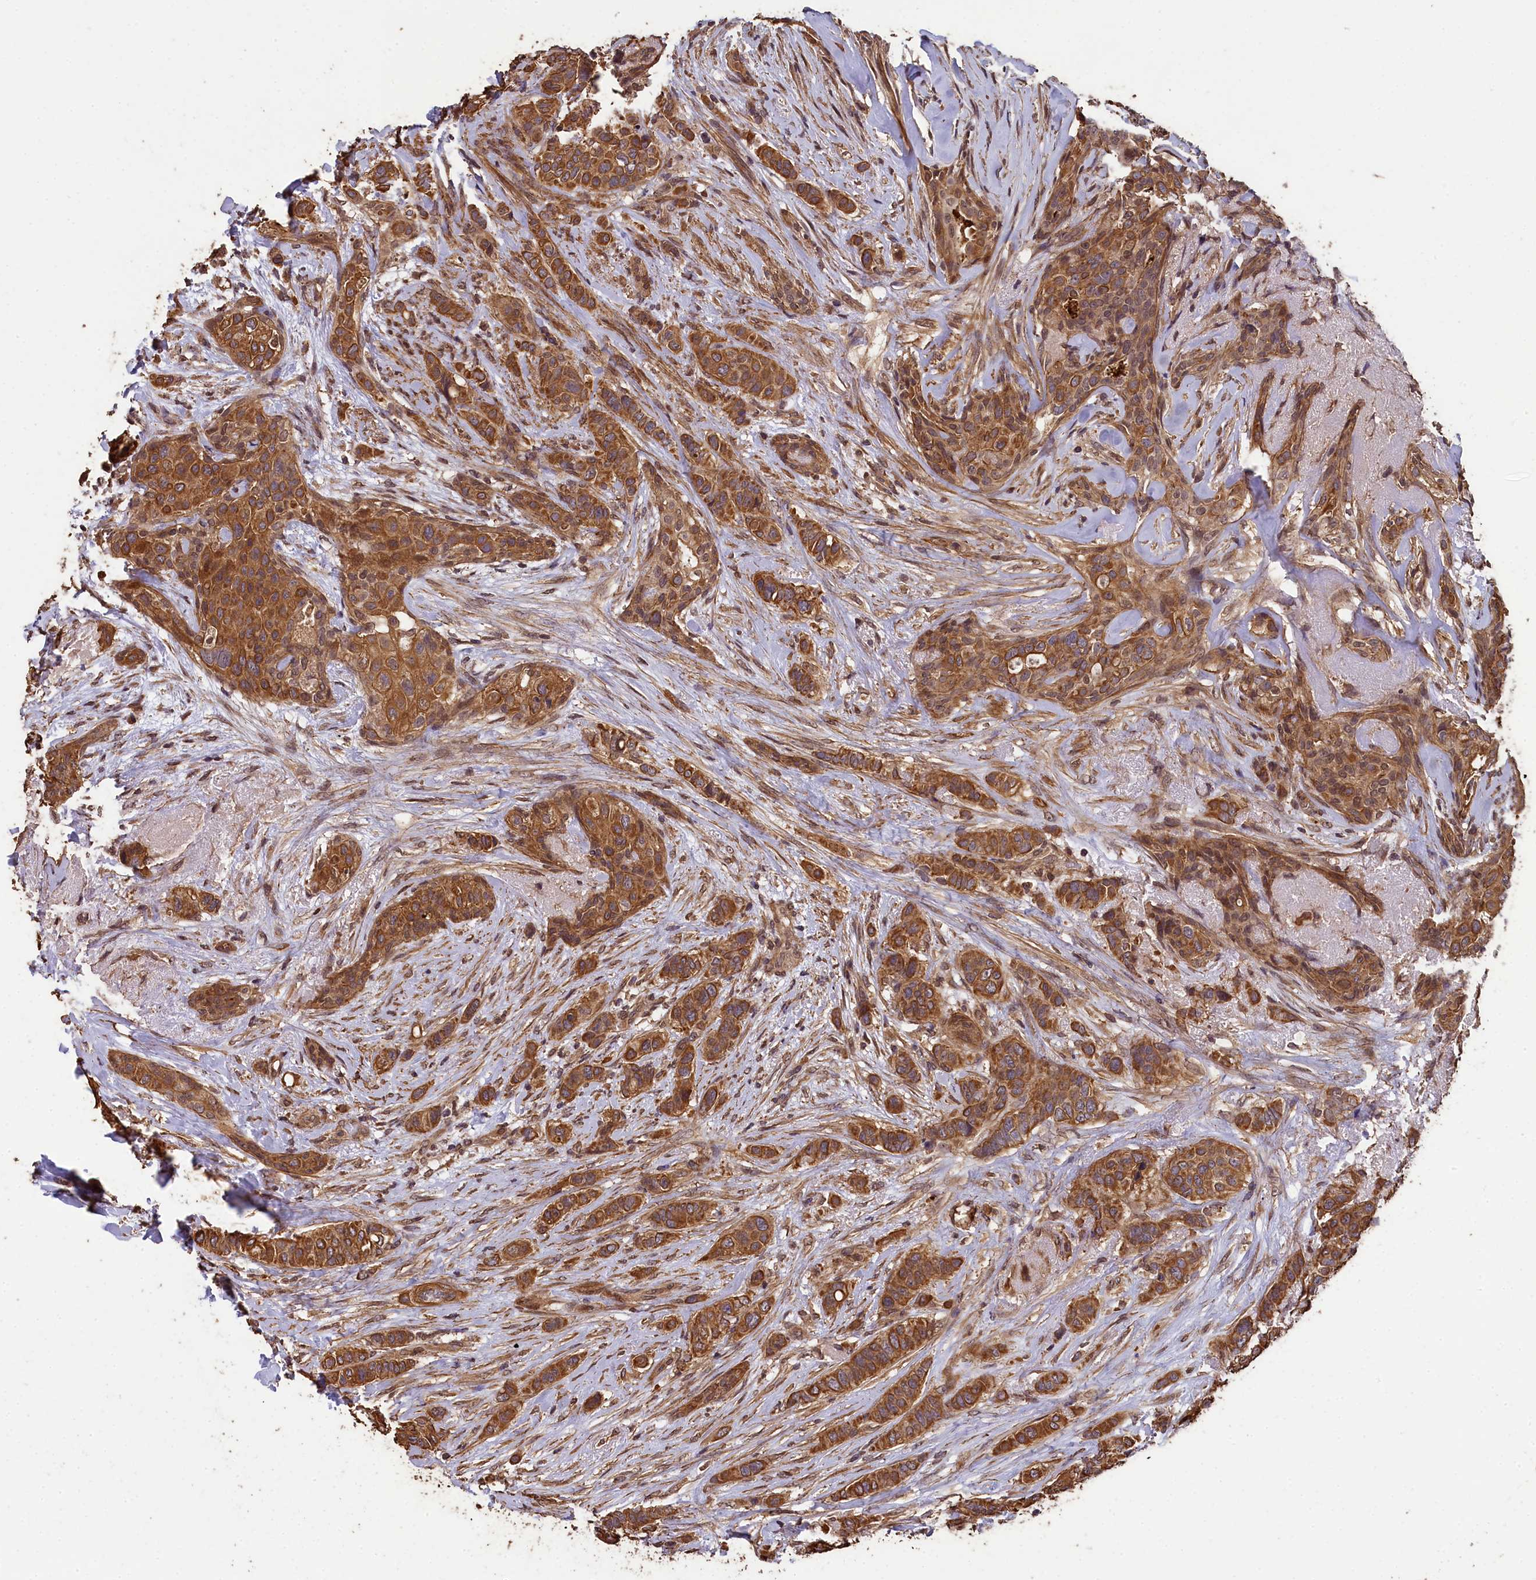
{"staining": {"intensity": "moderate", "quantity": ">75%", "location": "cytoplasmic/membranous"}, "tissue": "breast cancer", "cell_type": "Tumor cells", "image_type": "cancer", "snomed": [{"axis": "morphology", "description": "Lobular carcinoma"}, {"axis": "topography", "description": "Breast"}], "caption": "There is medium levels of moderate cytoplasmic/membranous staining in tumor cells of breast lobular carcinoma, as demonstrated by immunohistochemical staining (brown color).", "gene": "CHD9", "patient": {"sex": "female", "age": 51}}